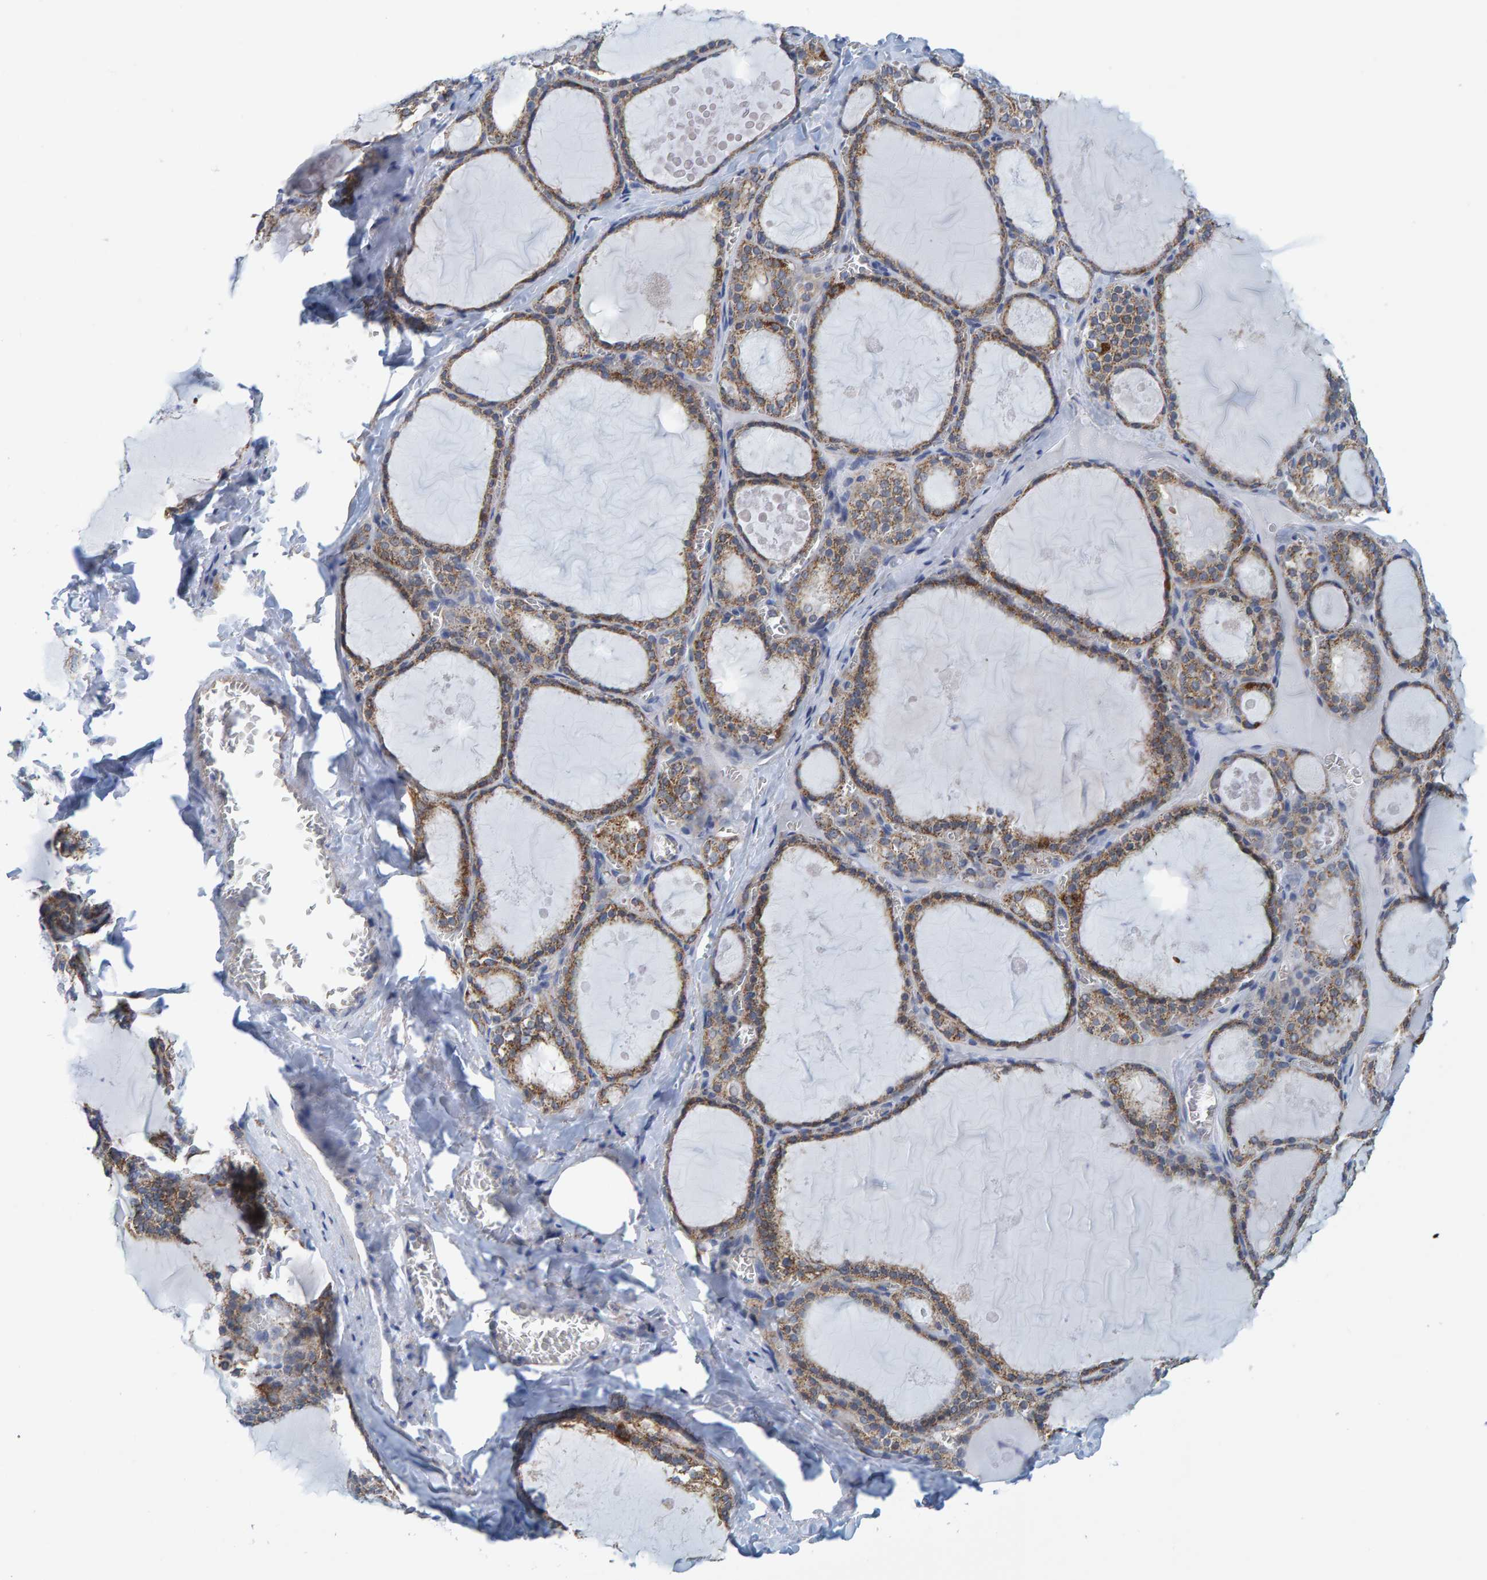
{"staining": {"intensity": "weak", "quantity": ">75%", "location": "cytoplasmic/membranous"}, "tissue": "thyroid gland", "cell_type": "Glandular cells", "image_type": "normal", "snomed": [{"axis": "morphology", "description": "Normal tissue, NOS"}, {"axis": "topography", "description": "Thyroid gland"}], "caption": "Weak cytoplasmic/membranous expression for a protein is identified in about >75% of glandular cells of benign thyroid gland using IHC.", "gene": "MRPS7", "patient": {"sex": "male", "age": 56}}